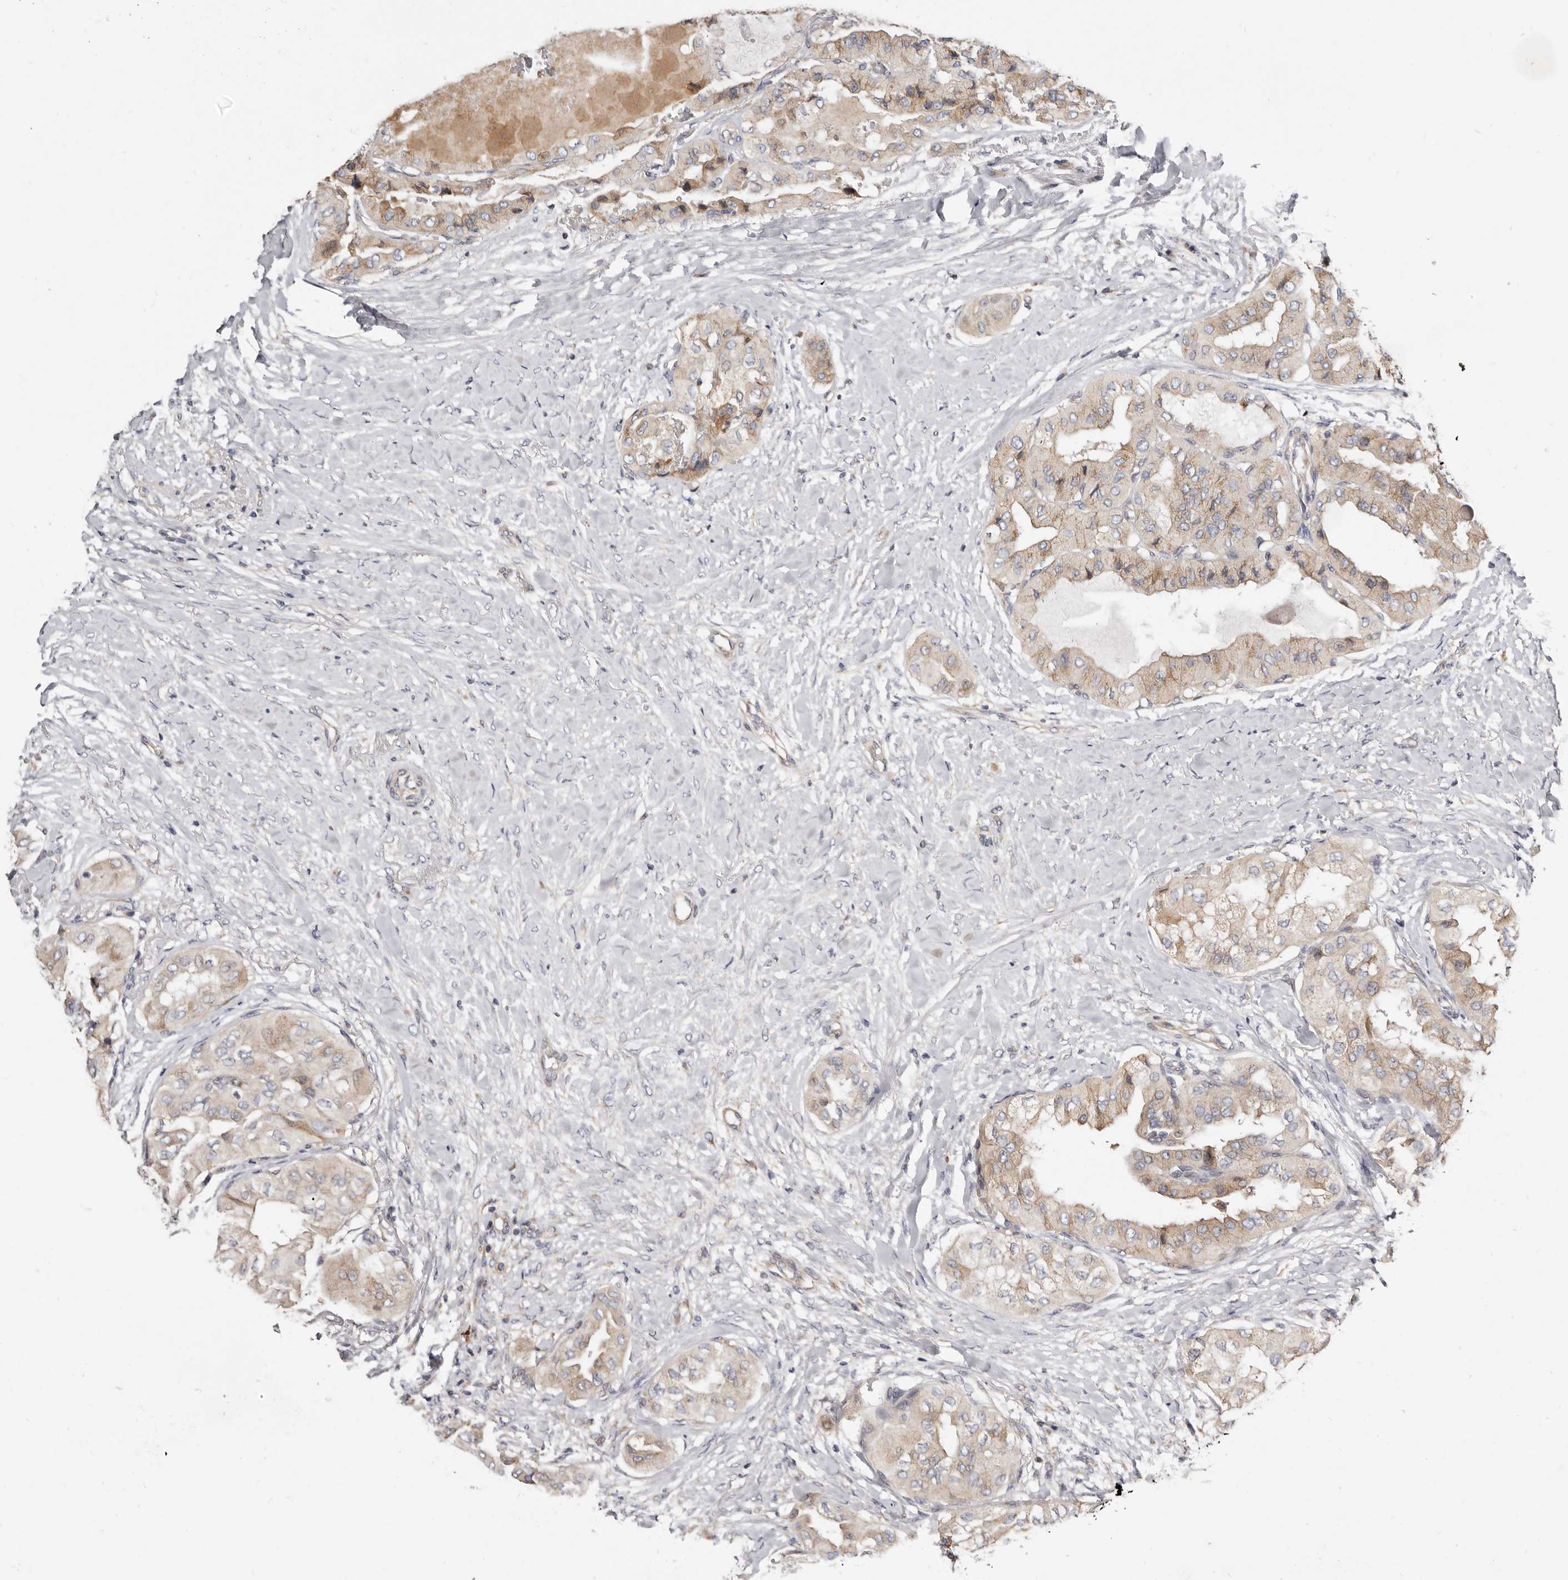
{"staining": {"intensity": "weak", "quantity": "25%-75%", "location": "cytoplasmic/membranous"}, "tissue": "thyroid cancer", "cell_type": "Tumor cells", "image_type": "cancer", "snomed": [{"axis": "morphology", "description": "Papillary adenocarcinoma, NOS"}, {"axis": "topography", "description": "Thyroid gland"}], "caption": "High-magnification brightfield microscopy of thyroid cancer stained with DAB (3,3'-diaminobenzidine) (brown) and counterstained with hematoxylin (blue). tumor cells exhibit weak cytoplasmic/membranous expression is present in approximately25%-75% of cells.", "gene": "ASIC5", "patient": {"sex": "female", "age": 59}}